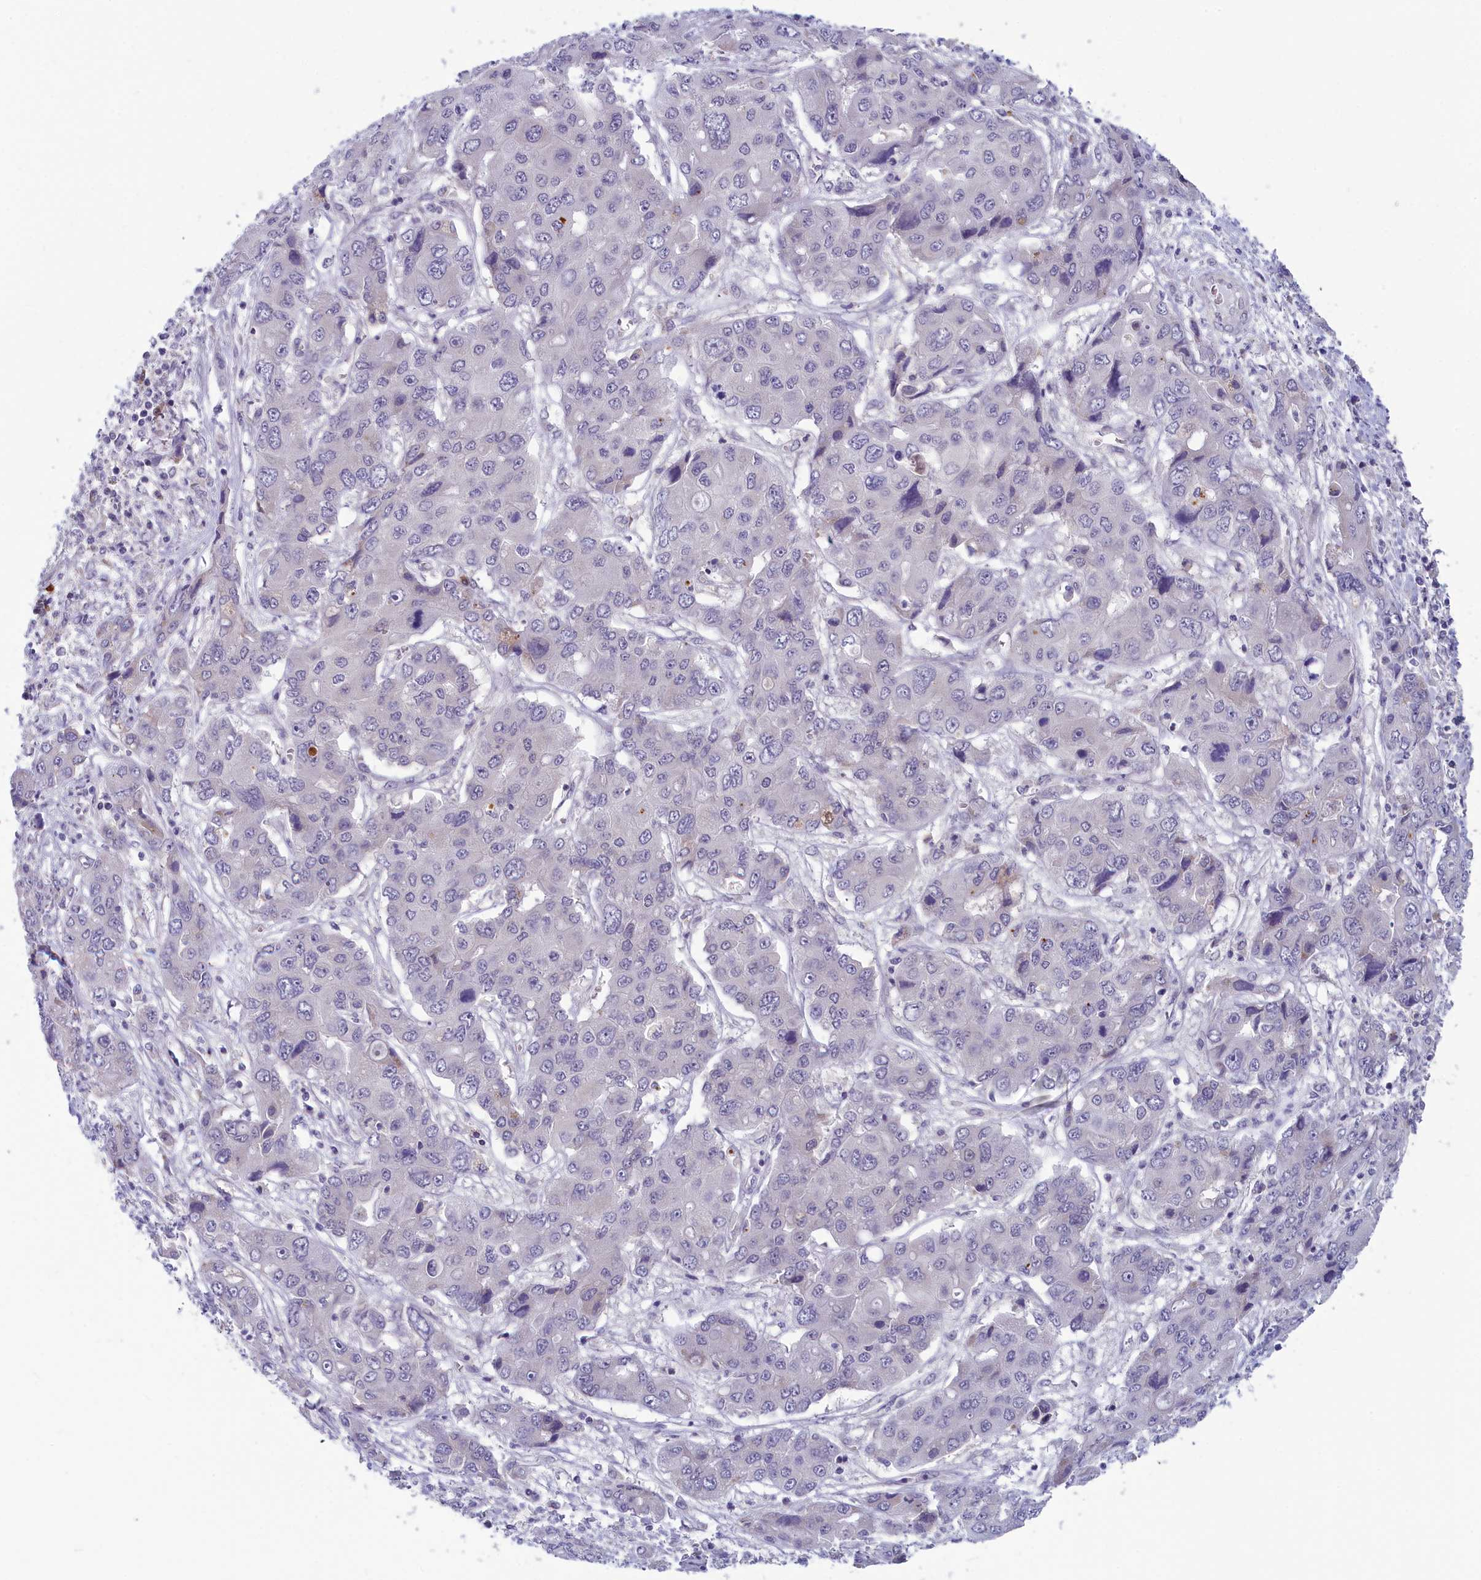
{"staining": {"intensity": "negative", "quantity": "none", "location": "none"}, "tissue": "liver cancer", "cell_type": "Tumor cells", "image_type": "cancer", "snomed": [{"axis": "morphology", "description": "Cholangiocarcinoma"}, {"axis": "topography", "description": "Liver"}], "caption": "Tumor cells are negative for protein expression in human liver cholangiocarcinoma.", "gene": "MRI1", "patient": {"sex": "male", "age": 67}}